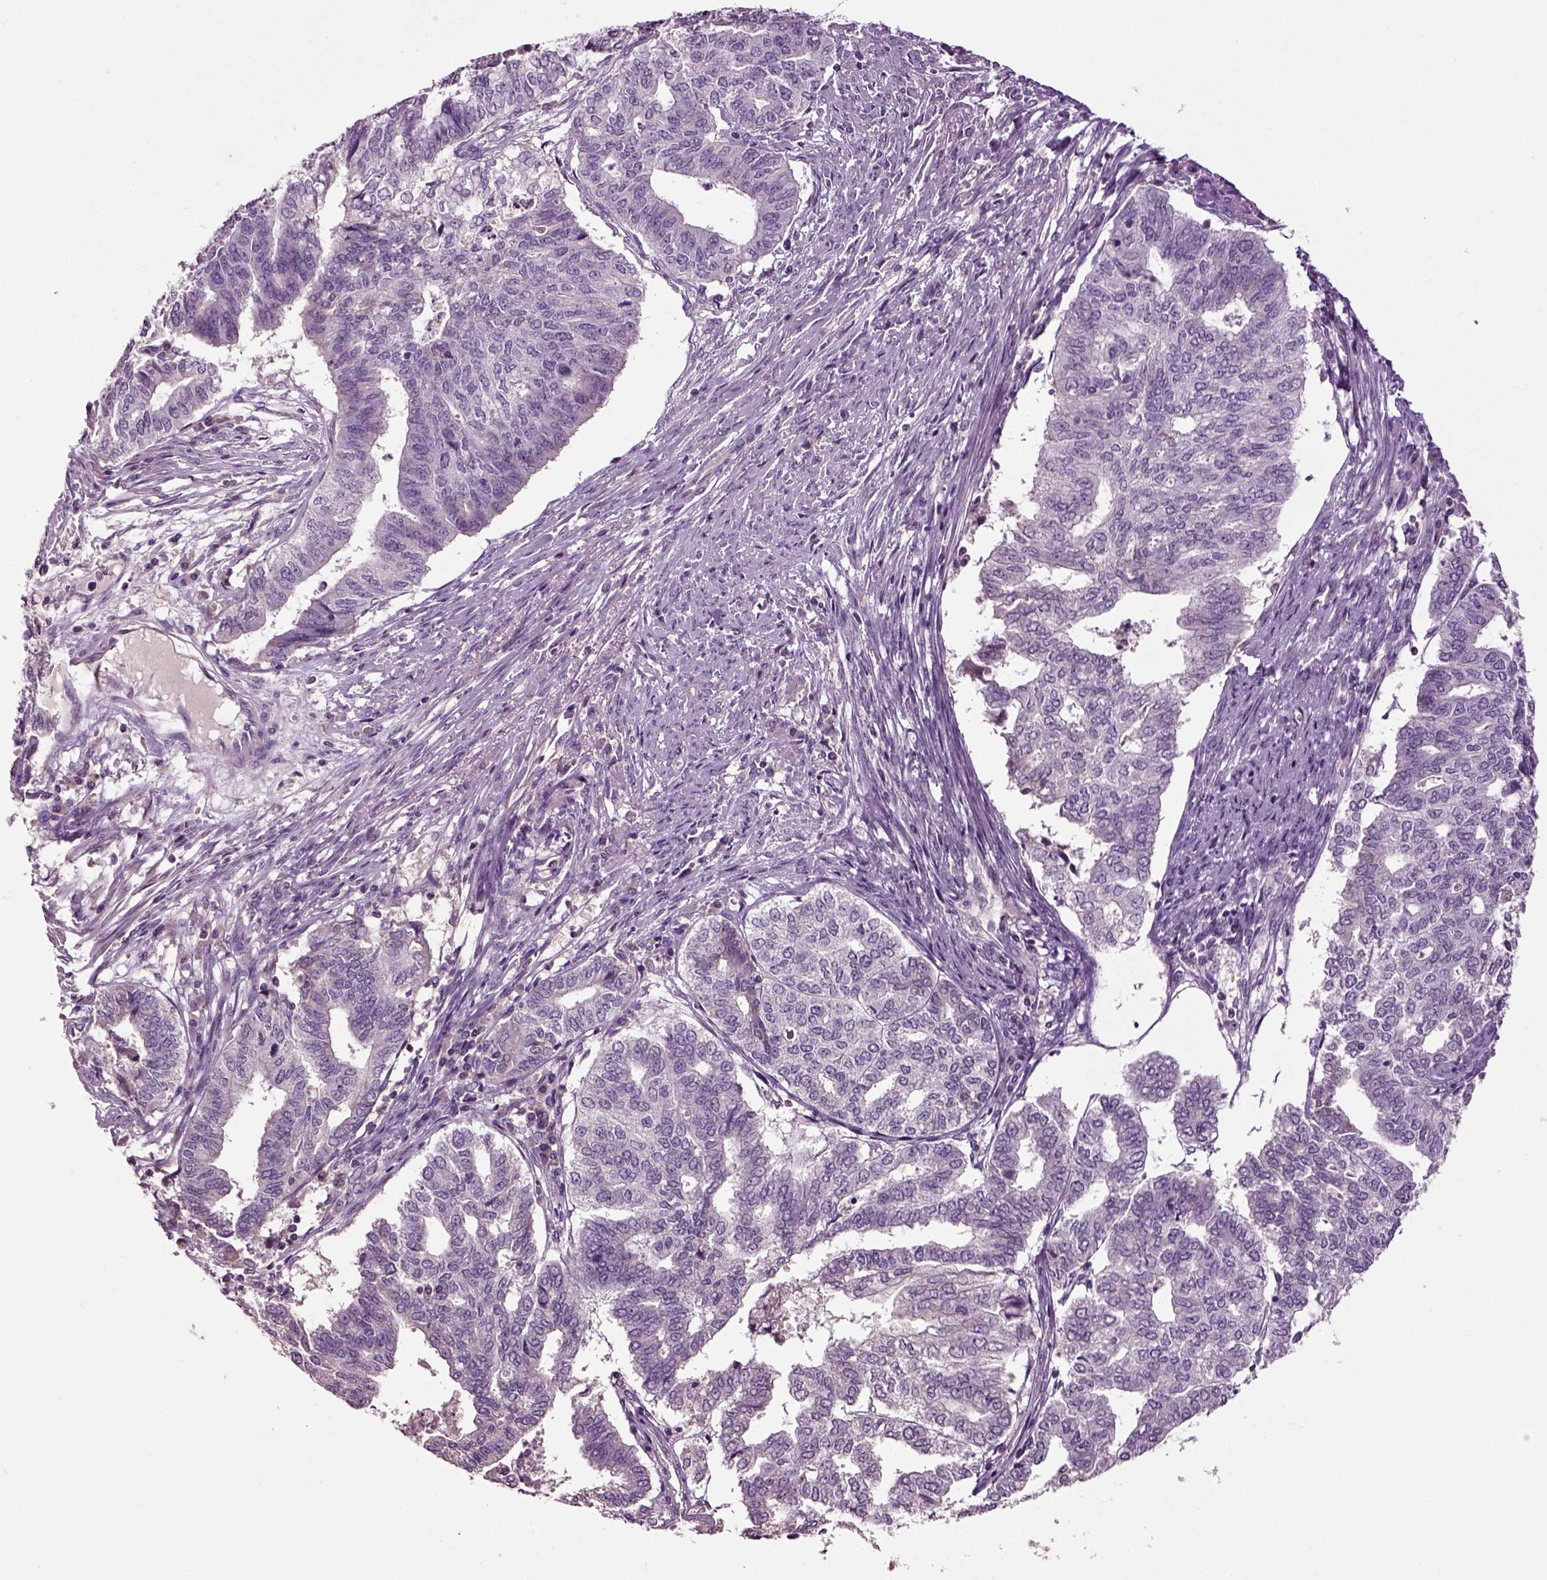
{"staining": {"intensity": "negative", "quantity": "none", "location": "none"}, "tissue": "endometrial cancer", "cell_type": "Tumor cells", "image_type": "cancer", "snomed": [{"axis": "morphology", "description": "Adenocarcinoma, NOS"}, {"axis": "topography", "description": "Endometrium"}], "caption": "Immunohistochemistry (IHC) histopathology image of human endometrial cancer (adenocarcinoma) stained for a protein (brown), which displays no staining in tumor cells. Nuclei are stained in blue.", "gene": "DEFB118", "patient": {"sex": "female", "age": 79}}